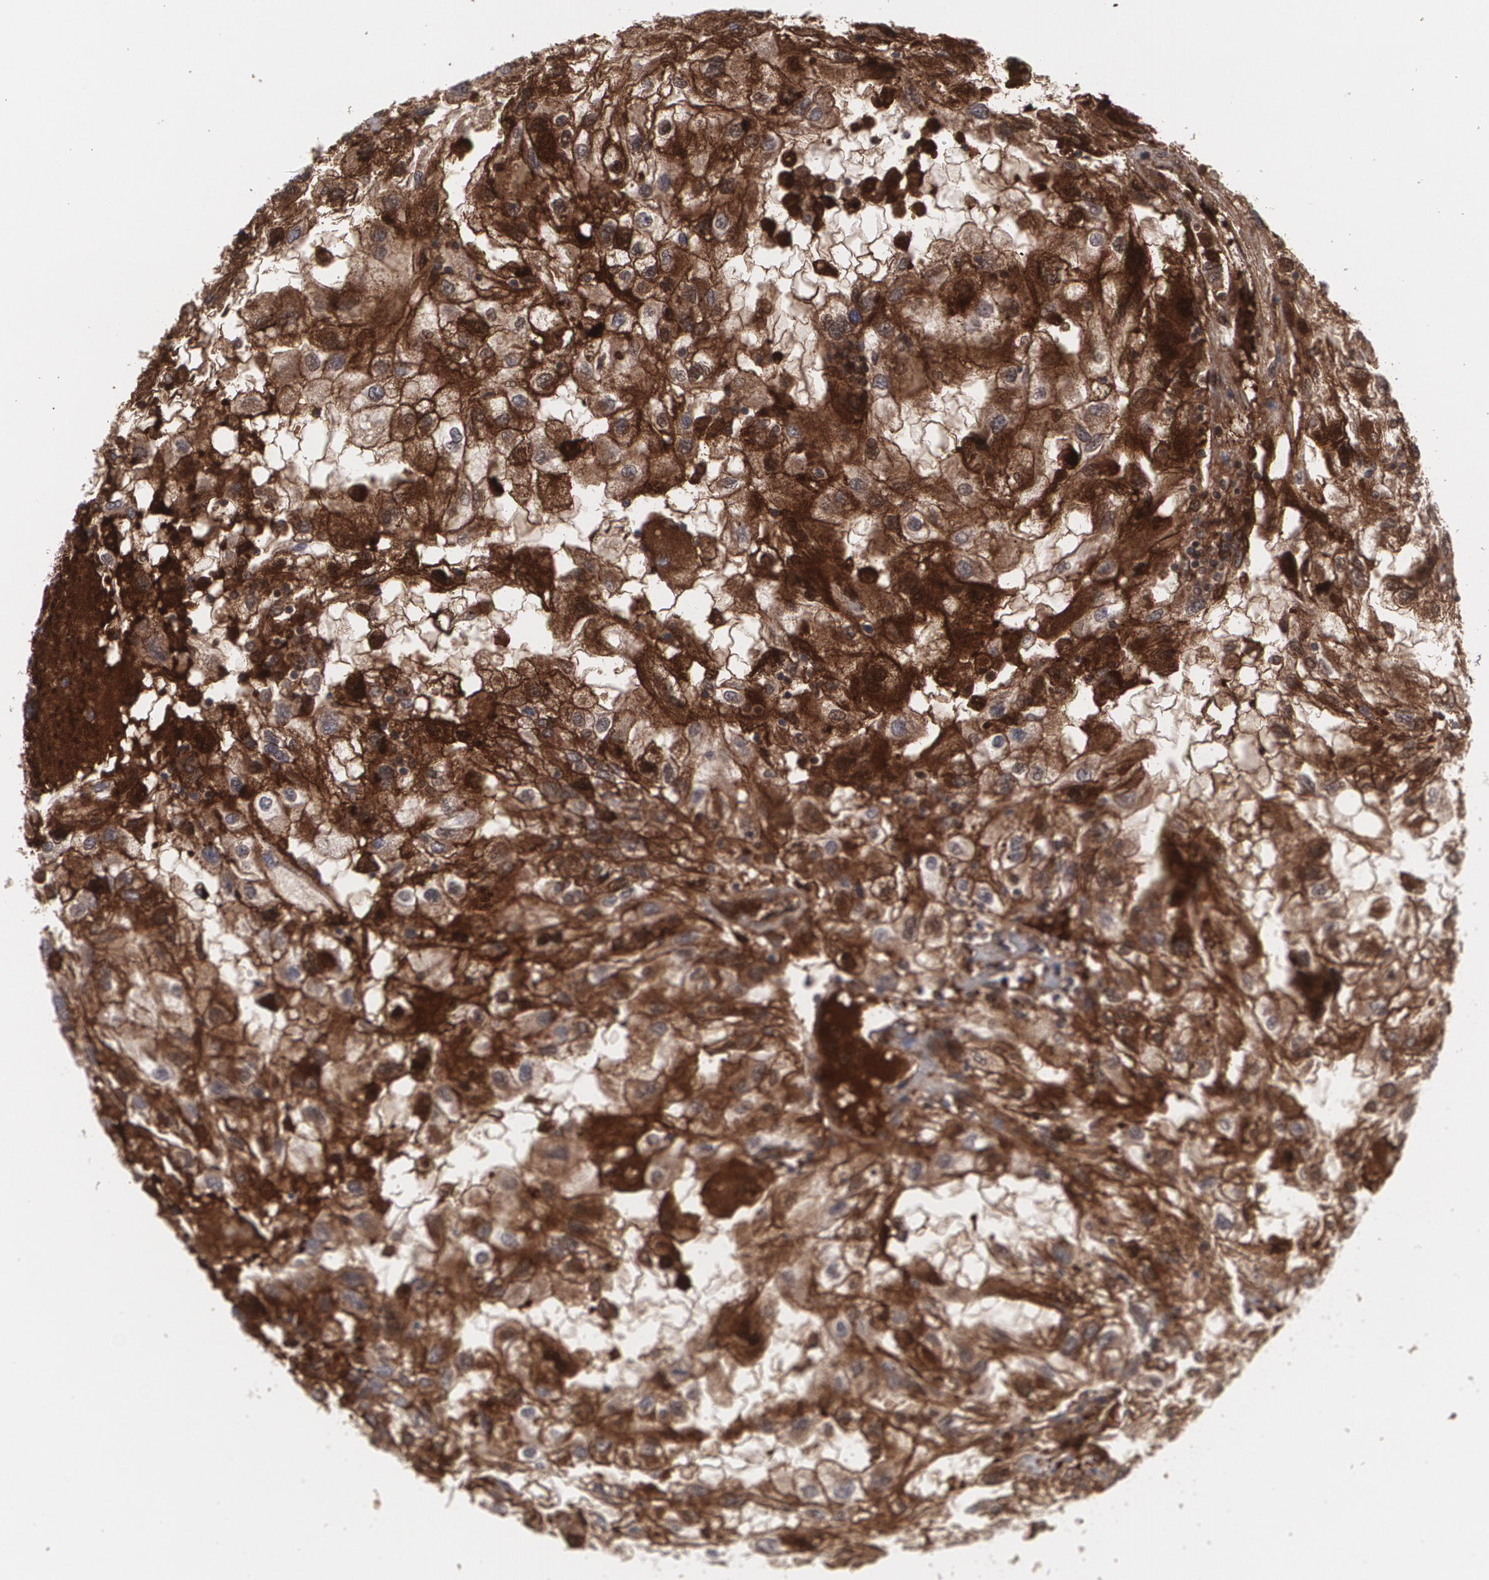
{"staining": {"intensity": "moderate", "quantity": "25%-75%", "location": "cytoplasmic/membranous"}, "tissue": "renal cancer", "cell_type": "Tumor cells", "image_type": "cancer", "snomed": [{"axis": "morphology", "description": "Normal tissue, NOS"}, {"axis": "morphology", "description": "Adenocarcinoma, NOS"}, {"axis": "topography", "description": "Kidney"}], "caption": "DAB immunohistochemical staining of human renal adenocarcinoma demonstrates moderate cytoplasmic/membranous protein expression in about 25%-75% of tumor cells.", "gene": "LRG1", "patient": {"sex": "male", "age": 71}}